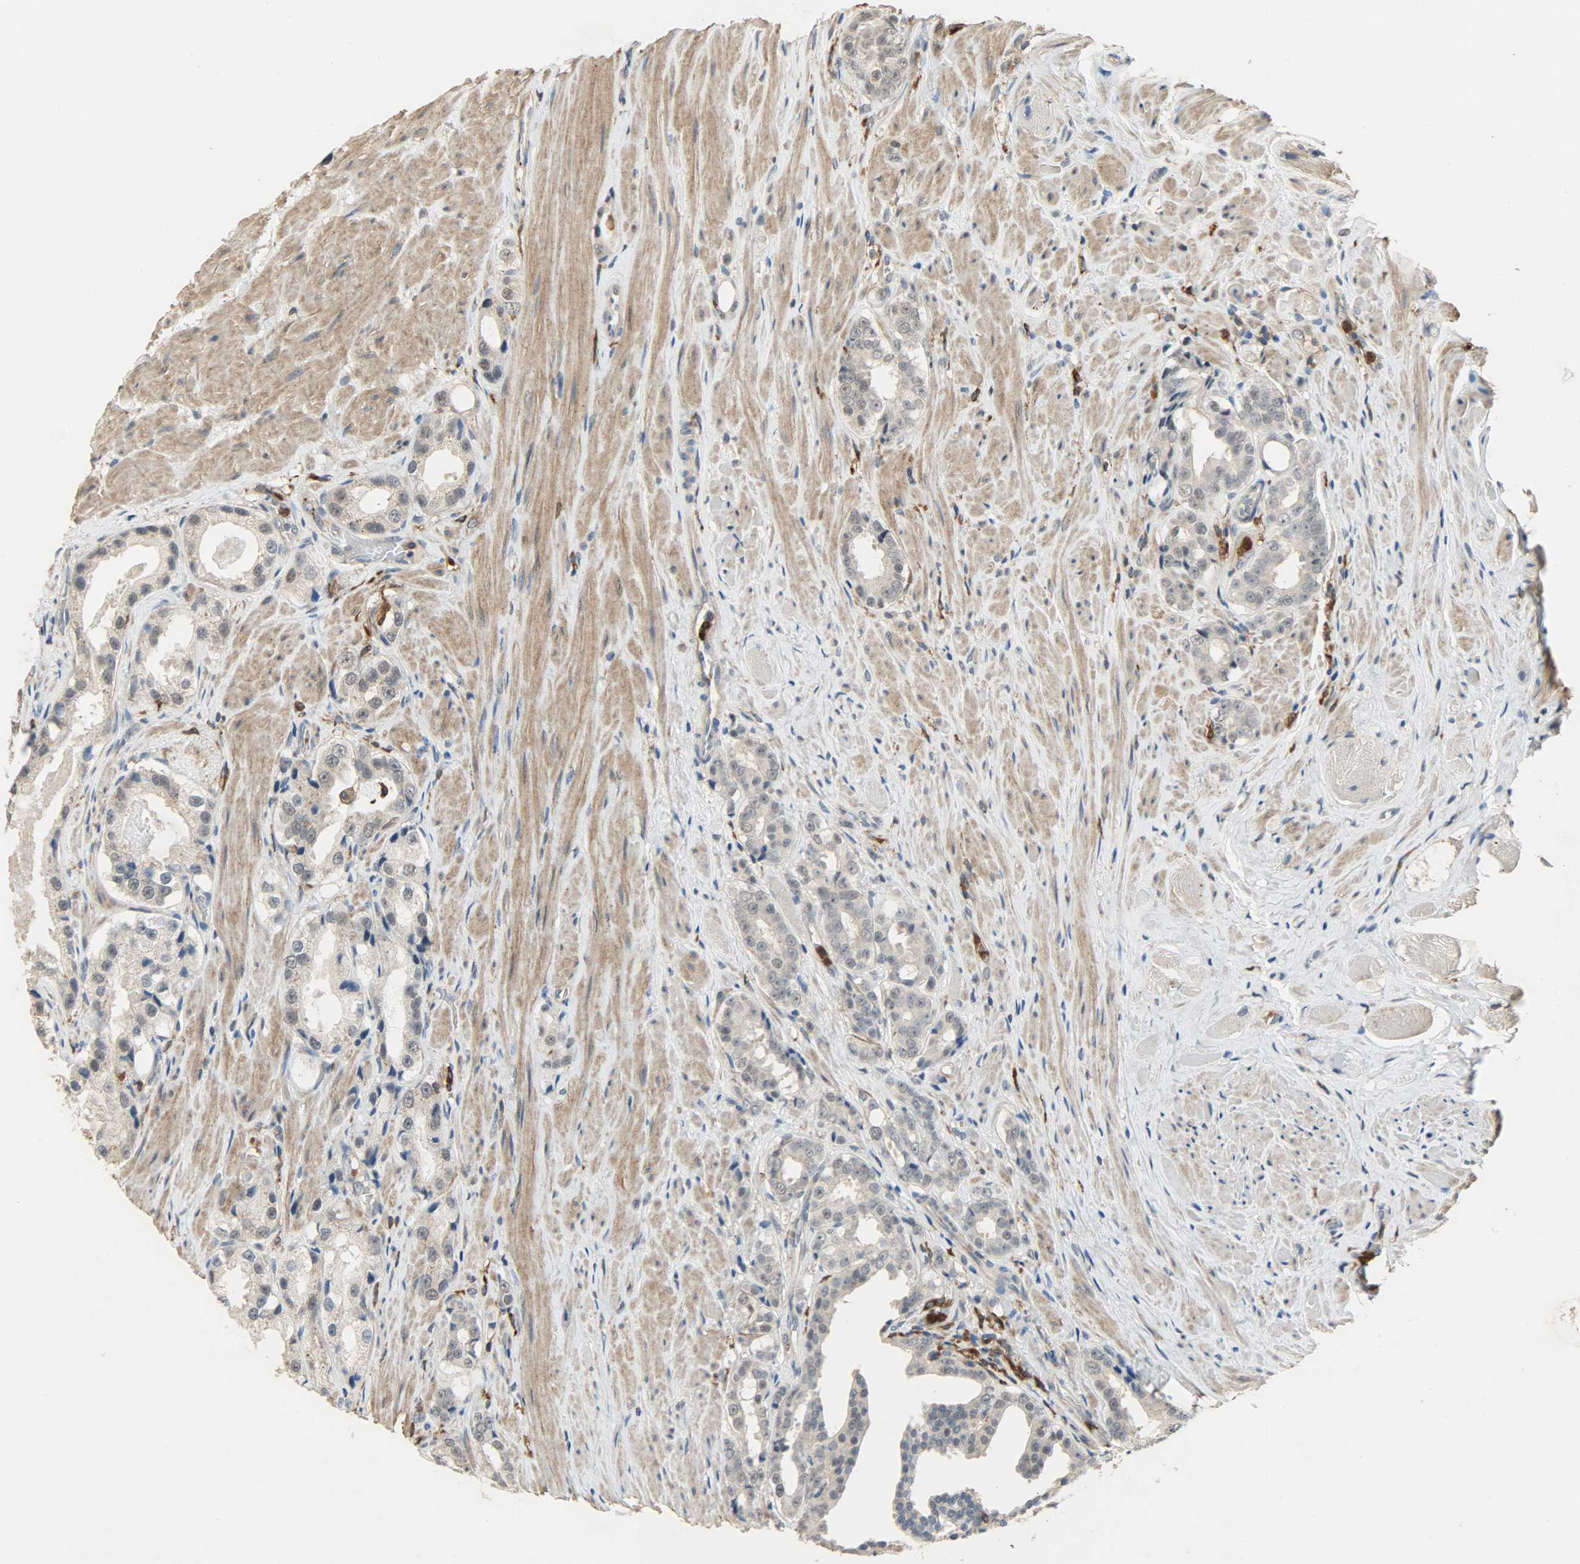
{"staining": {"intensity": "weak", "quantity": "25%-75%", "location": "cytoplasmic/membranous"}, "tissue": "prostate cancer", "cell_type": "Tumor cells", "image_type": "cancer", "snomed": [{"axis": "morphology", "description": "Adenocarcinoma, Medium grade"}, {"axis": "topography", "description": "Prostate"}], "caption": "High-power microscopy captured an immunohistochemistry micrograph of prostate cancer, revealing weak cytoplasmic/membranous staining in about 25%-75% of tumor cells.", "gene": "SKAP2", "patient": {"sex": "male", "age": 60}}